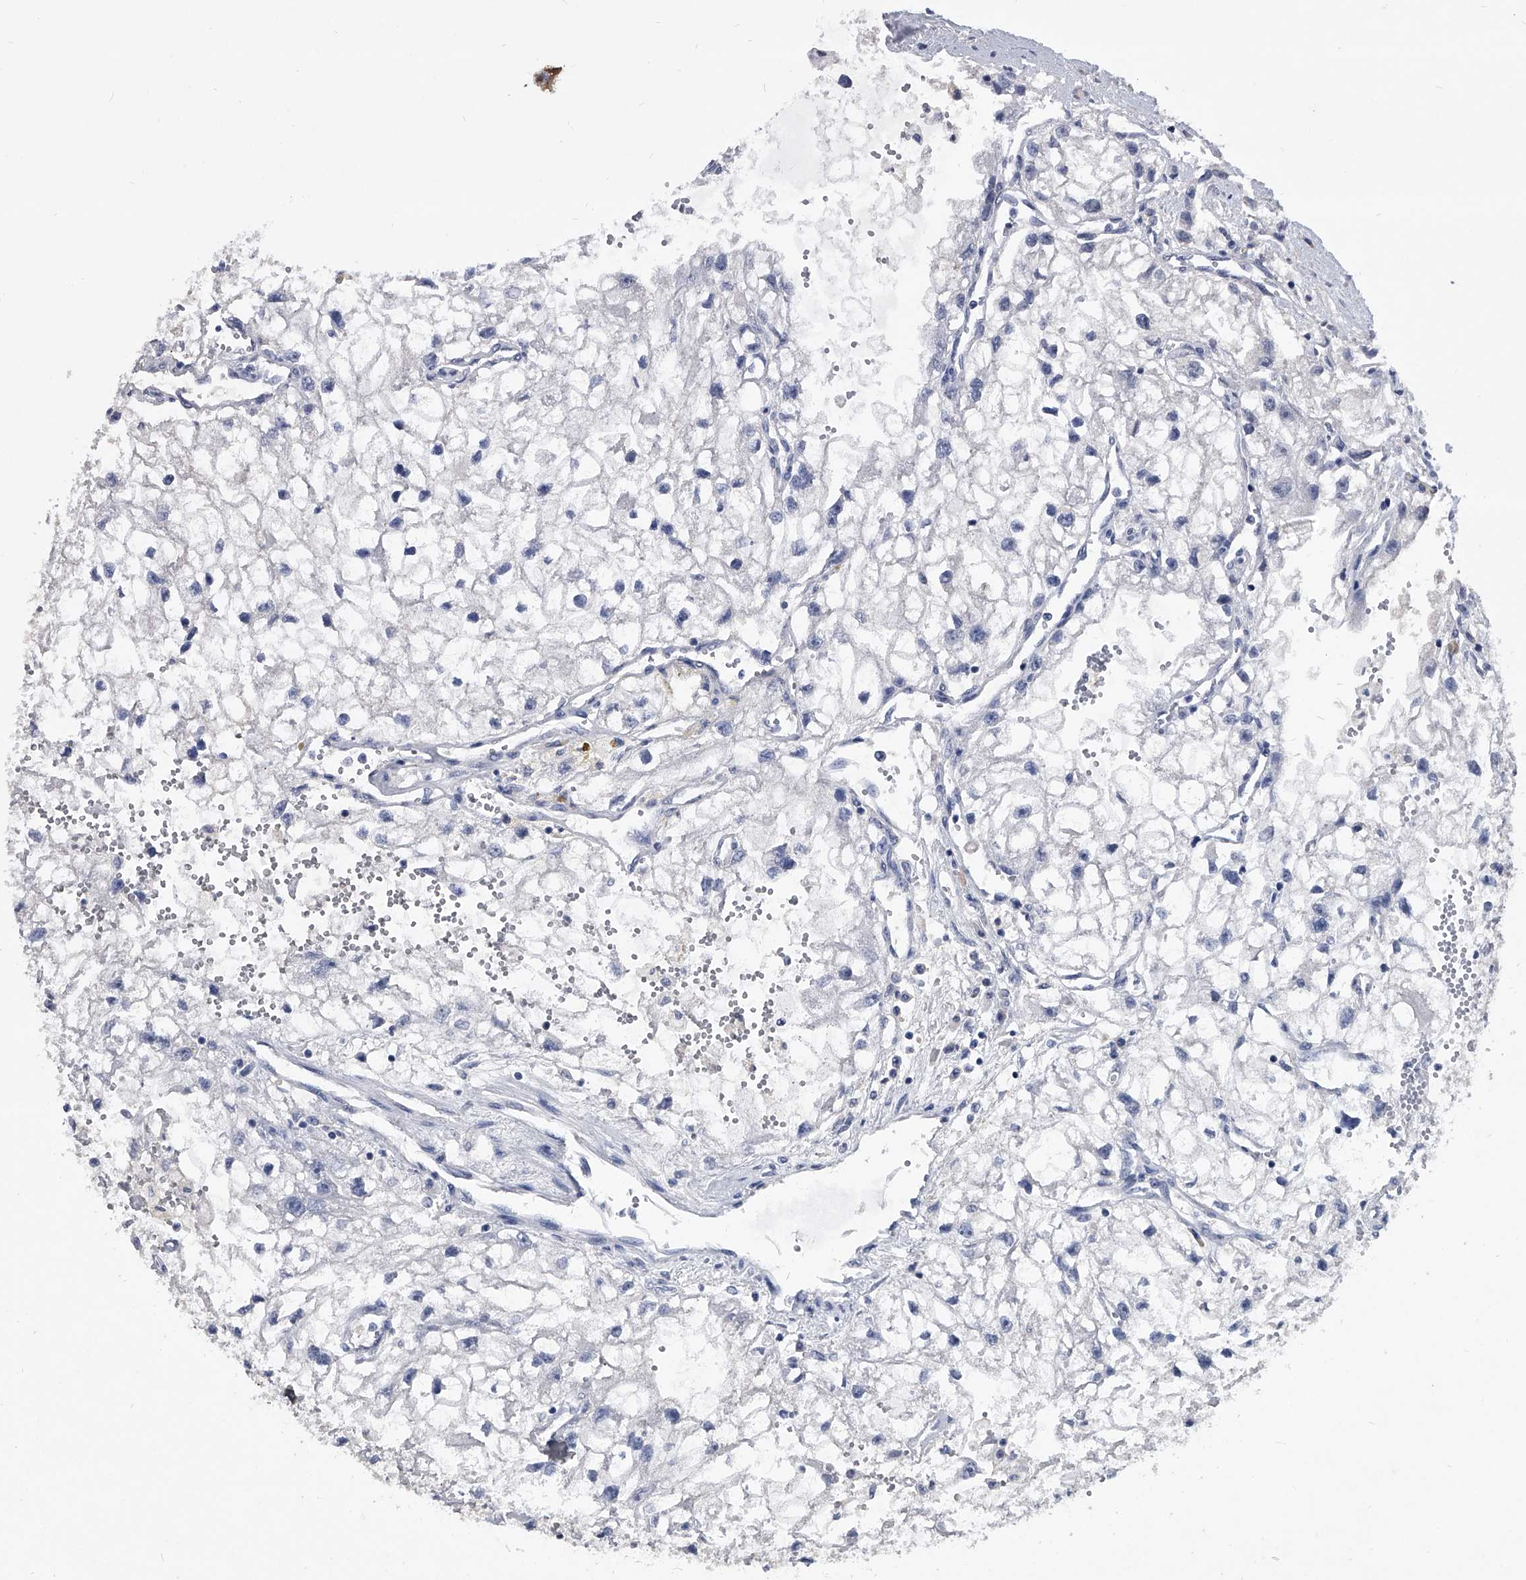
{"staining": {"intensity": "negative", "quantity": "none", "location": "none"}, "tissue": "renal cancer", "cell_type": "Tumor cells", "image_type": "cancer", "snomed": [{"axis": "morphology", "description": "Adenocarcinoma, NOS"}, {"axis": "topography", "description": "Kidney"}], "caption": "Adenocarcinoma (renal) stained for a protein using immunohistochemistry (IHC) exhibits no staining tumor cells.", "gene": "BCAS1", "patient": {"sex": "female", "age": 70}}